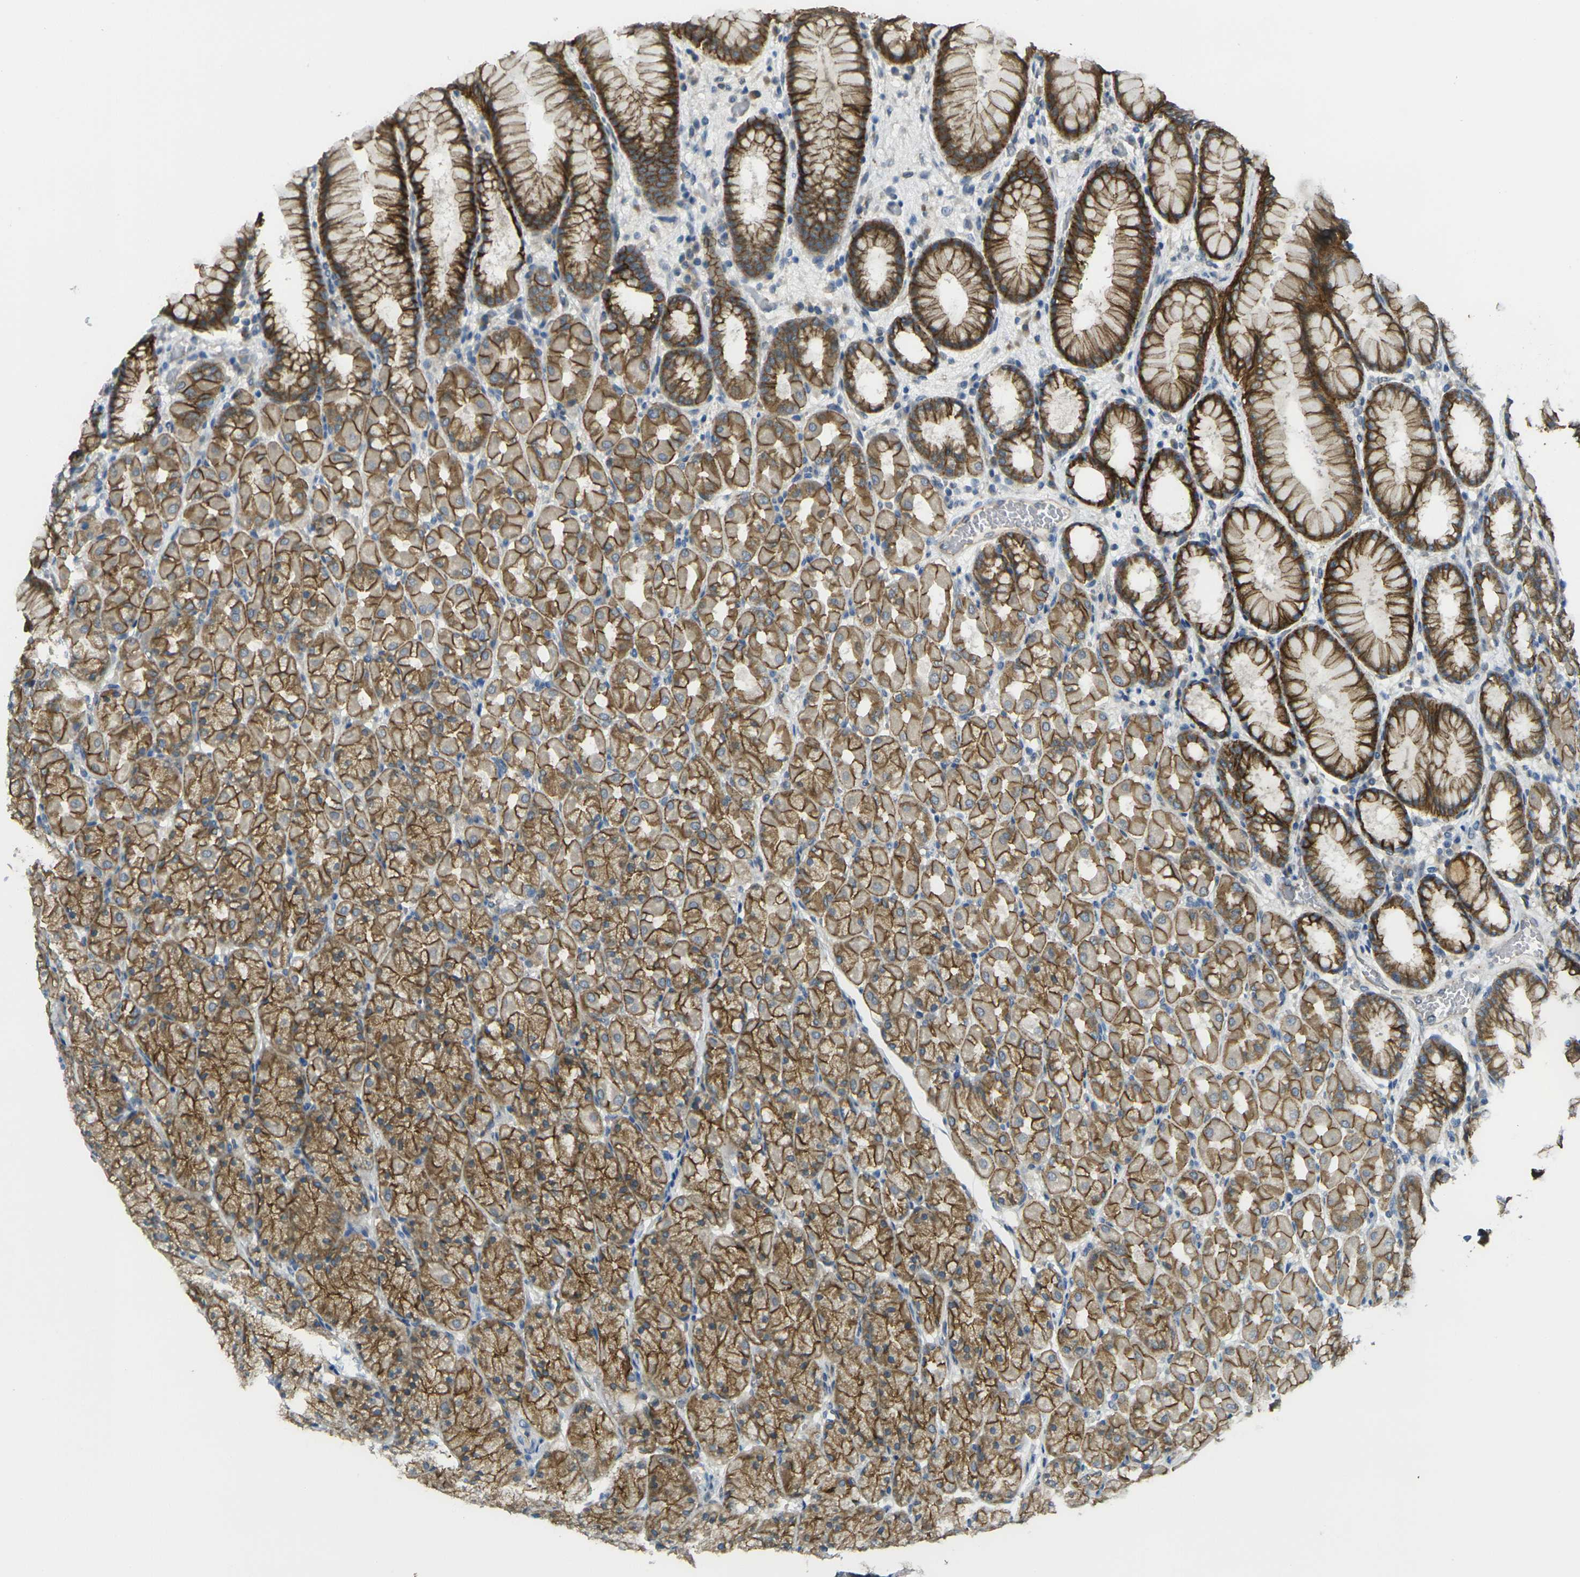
{"staining": {"intensity": "strong", "quantity": ">75%", "location": "cytoplasmic/membranous"}, "tissue": "stomach", "cell_type": "Glandular cells", "image_type": "normal", "snomed": [{"axis": "morphology", "description": "Normal tissue, NOS"}, {"axis": "topography", "description": "Stomach, upper"}], "caption": "Immunohistochemistry (DAB (3,3'-diaminobenzidine)) staining of unremarkable stomach shows strong cytoplasmic/membranous protein positivity in approximately >75% of glandular cells.", "gene": "RHBDD1", "patient": {"sex": "female", "age": 56}}